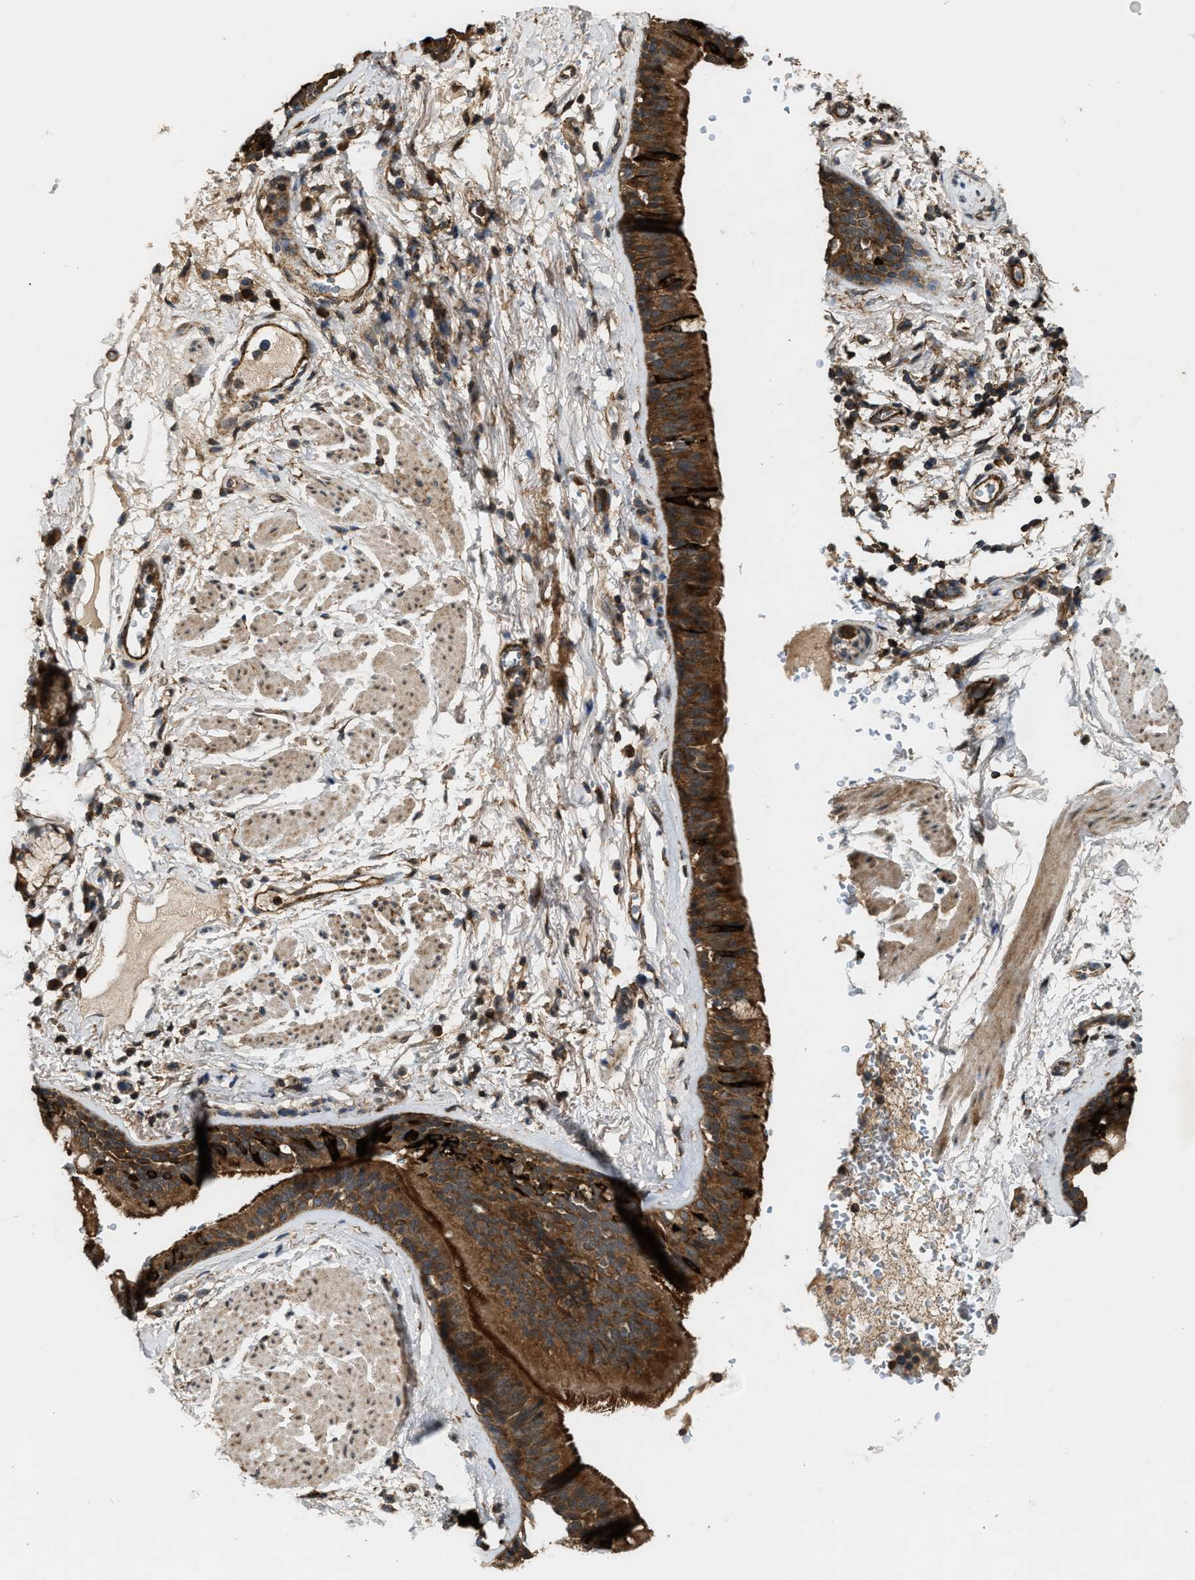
{"staining": {"intensity": "strong", "quantity": ">75%", "location": "cytoplasmic/membranous"}, "tissue": "bronchus", "cell_type": "Respiratory epithelial cells", "image_type": "normal", "snomed": [{"axis": "morphology", "description": "Normal tissue, NOS"}, {"axis": "topography", "description": "Cartilage tissue"}], "caption": "Protein expression analysis of normal bronchus exhibits strong cytoplasmic/membranous staining in about >75% of respiratory epithelial cells. The staining is performed using DAB brown chromogen to label protein expression. The nuclei are counter-stained blue using hematoxylin.", "gene": "ARHGEF5", "patient": {"sex": "female", "age": 63}}